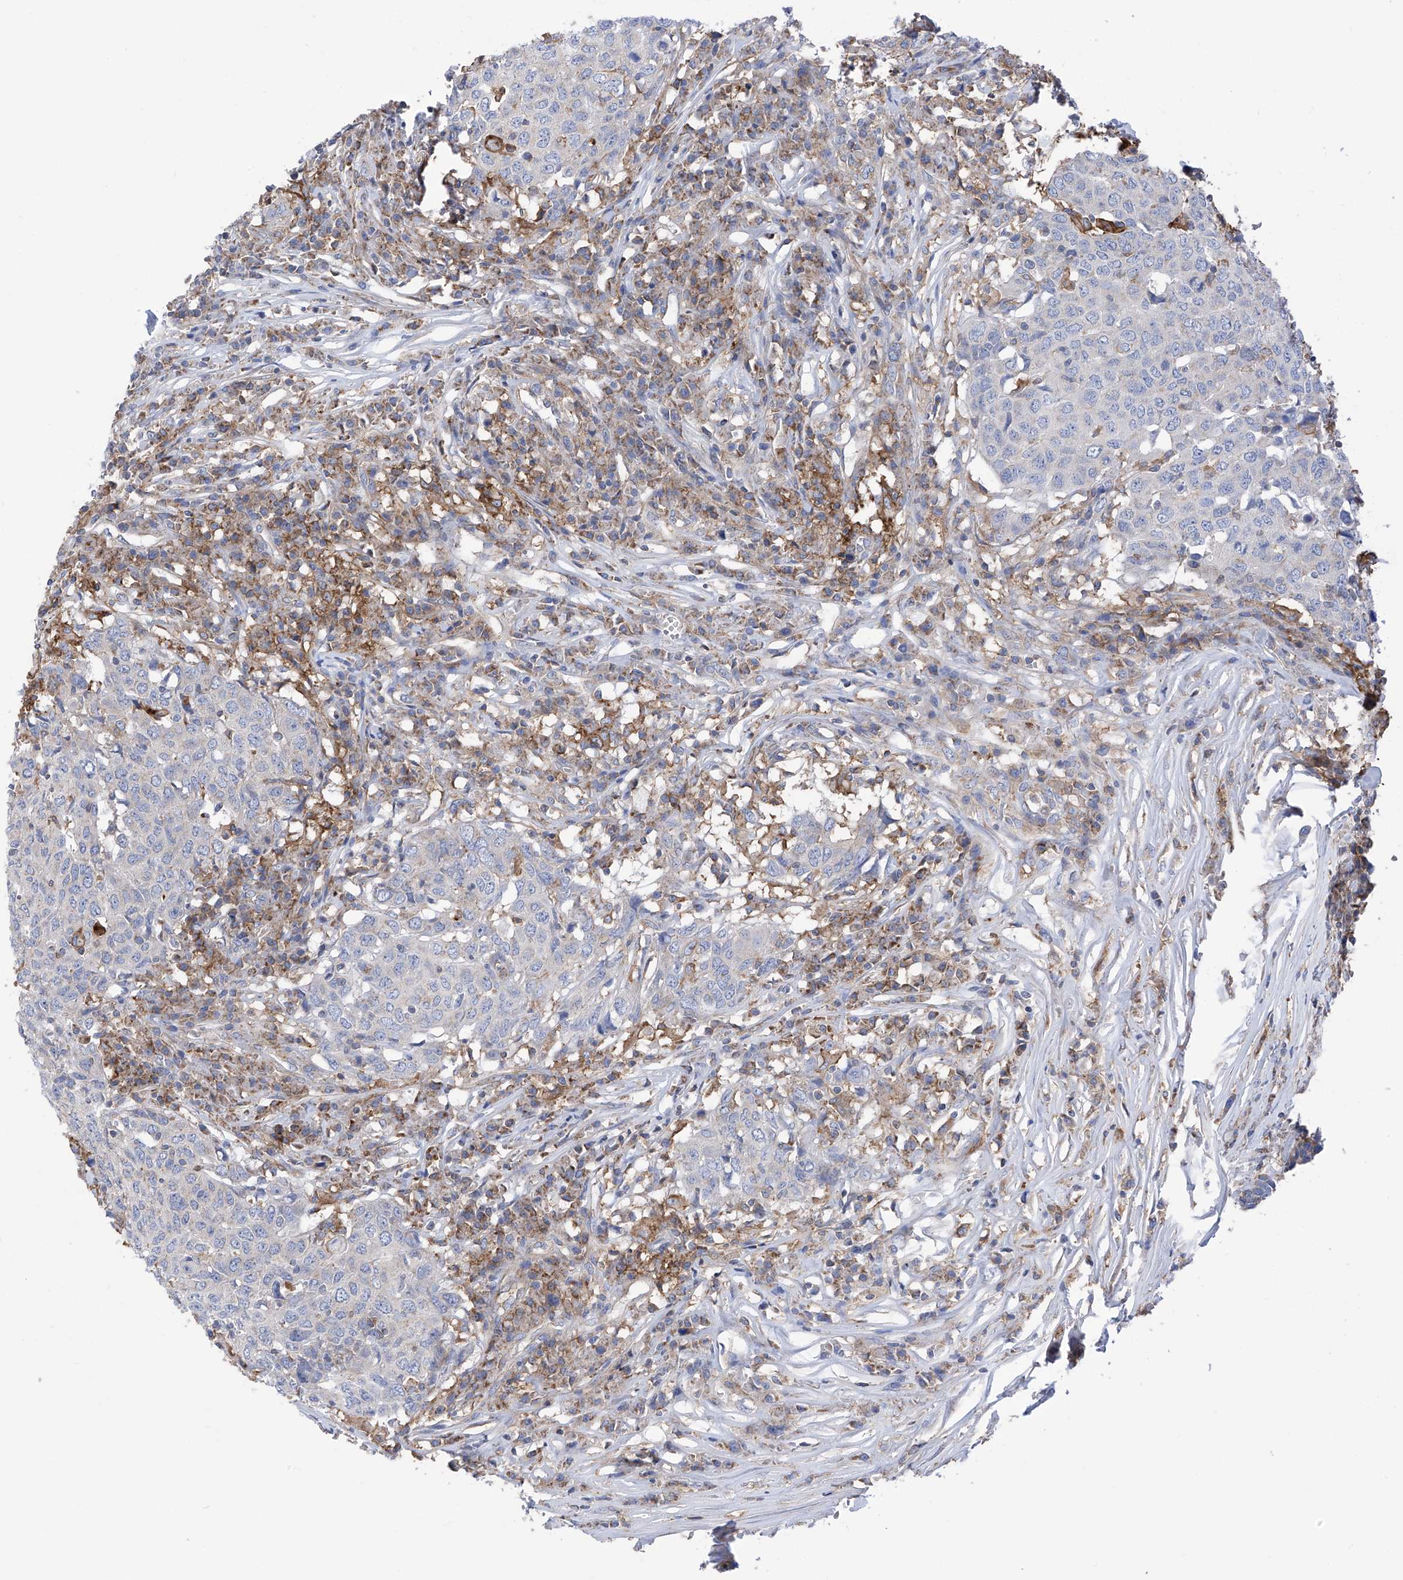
{"staining": {"intensity": "negative", "quantity": "none", "location": "none"}, "tissue": "head and neck cancer", "cell_type": "Tumor cells", "image_type": "cancer", "snomed": [{"axis": "morphology", "description": "Squamous cell carcinoma, NOS"}, {"axis": "topography", "description": "Head-Neck"}], "caption": "This photomicrograph is of head and neck squamous cell carcinoma stained with IHC to label a protein in brown with the nuclei are counter-stained blue. There is no positivity in tumor cells.", "gene": "P2RX7", "patient": {"sex": "male", "age": 66}}